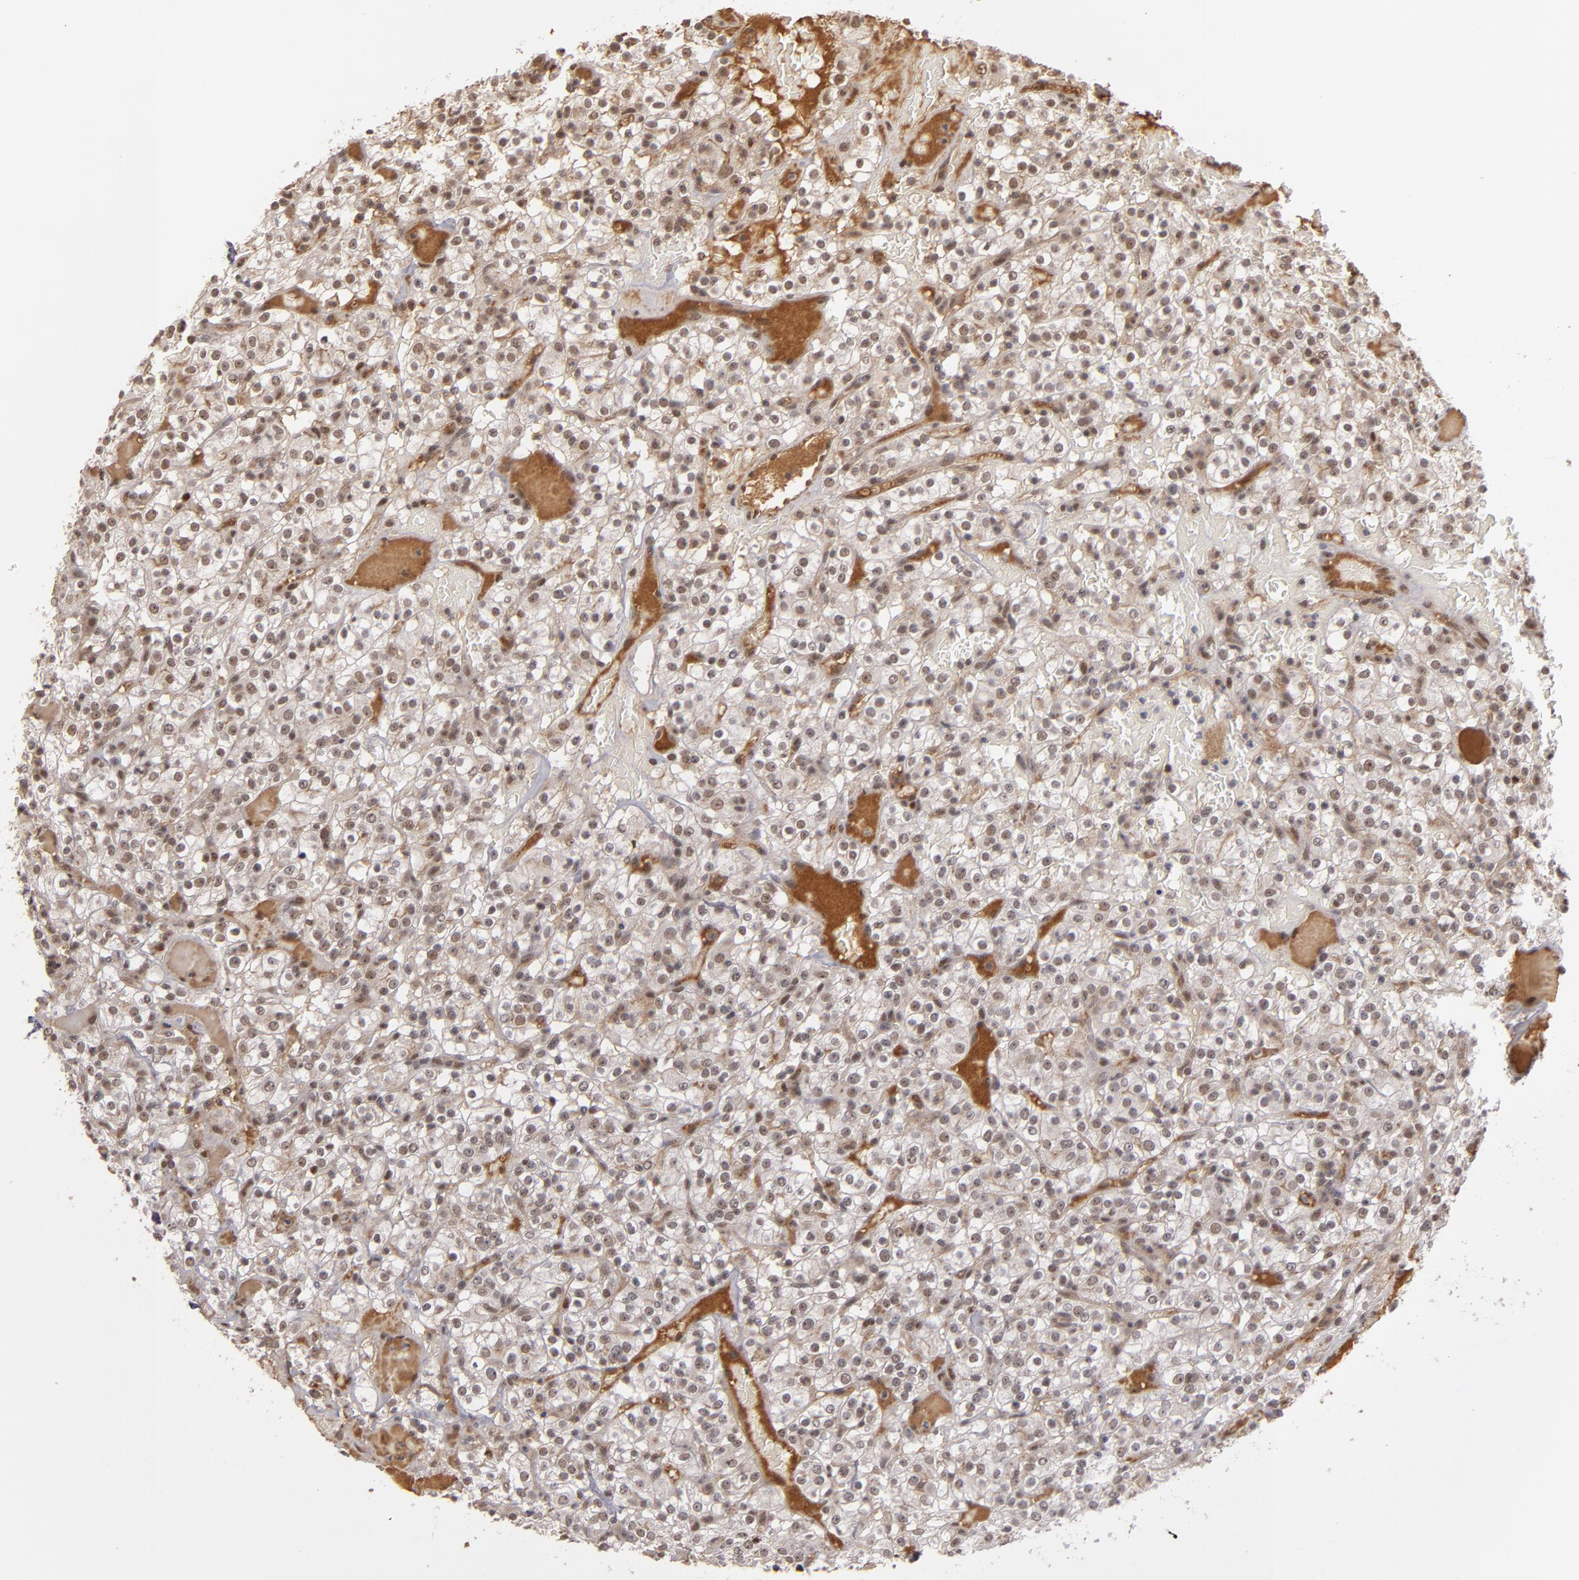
{"staining": {"intensity": "weak", "quantity": "25%-75%", "location": "nuclear"}, "tissue": "renal cancer", "cell_type": "Tumor cells", "image_type": "cancer", "snomed": [{"axis": "morphology", "description": "Normal tissue, NOS"}, {"axis": "morphology", "description": "Adenocarcinoma, NOS"}, {"axis": "topography", "description": "Kidney"}], "caption": "A photomicrograph showing weak nuclear positivity in about 25%-75% of tumor cells in adenocarcinoma (renal), as visualized by brown immunohistochemical staining.", "gene": "ZNF234", "patient": {"sex": "female", "age": 72}}